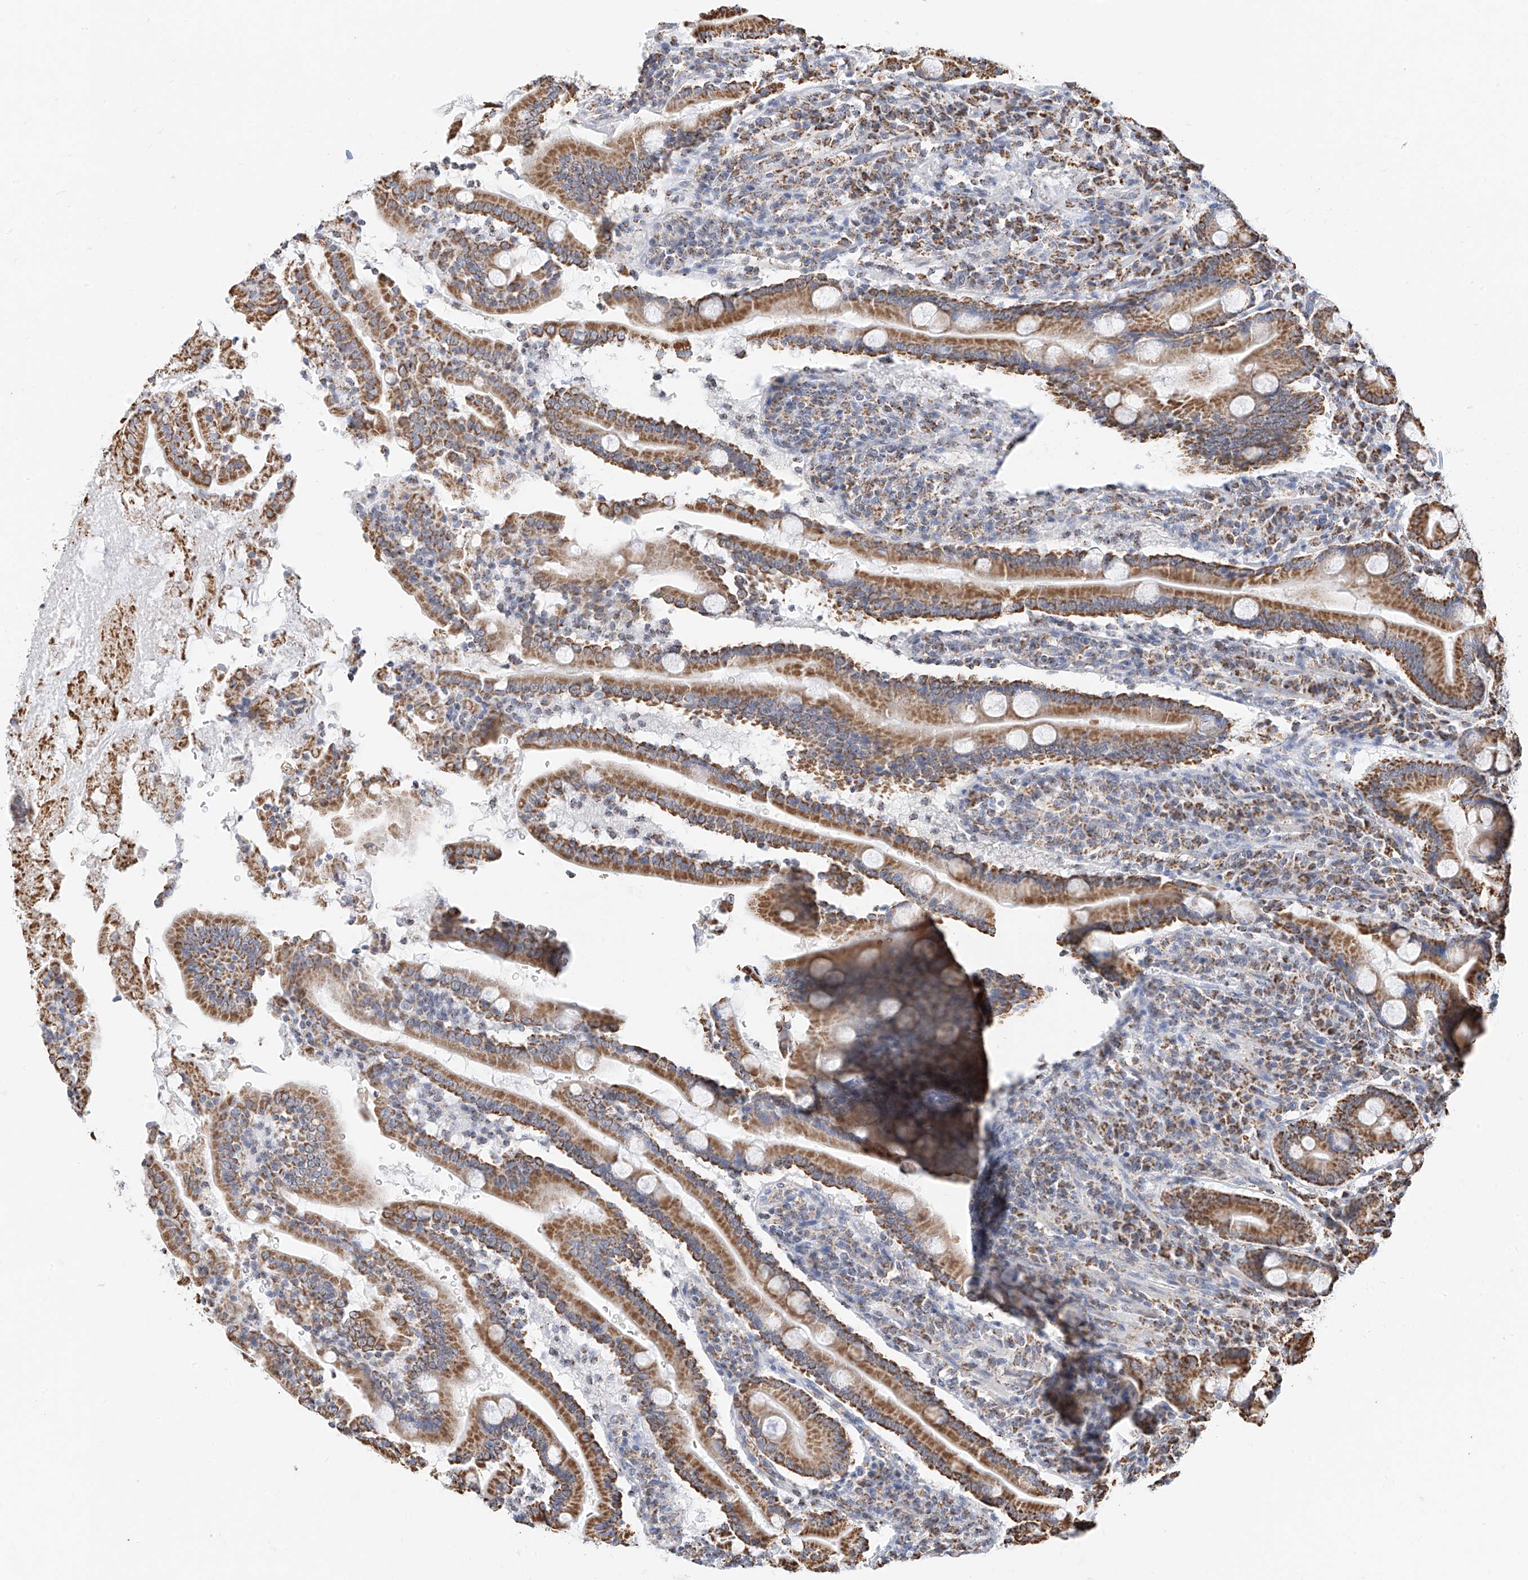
{"staining": {"intensity": "moderate", "quantity": ">75%", "location": "cytoplasmic/membranous"}, "tissue": "duodenum", "cell_type": "Glandular cells", "image_type": "normal", "snomed": [{"axis": "morphology", "description": "Normal tissue, NOS"}, {"axis": "topography", "description": "Duodenum"}], "caption": "Human duodenum stained with a brown dye exhibits moderate cytoplasmic/membranous positive staining in approximately >75% of glandular cells.", "gene": "NALCN", "patient": {"sex": "male", "age": 35}}